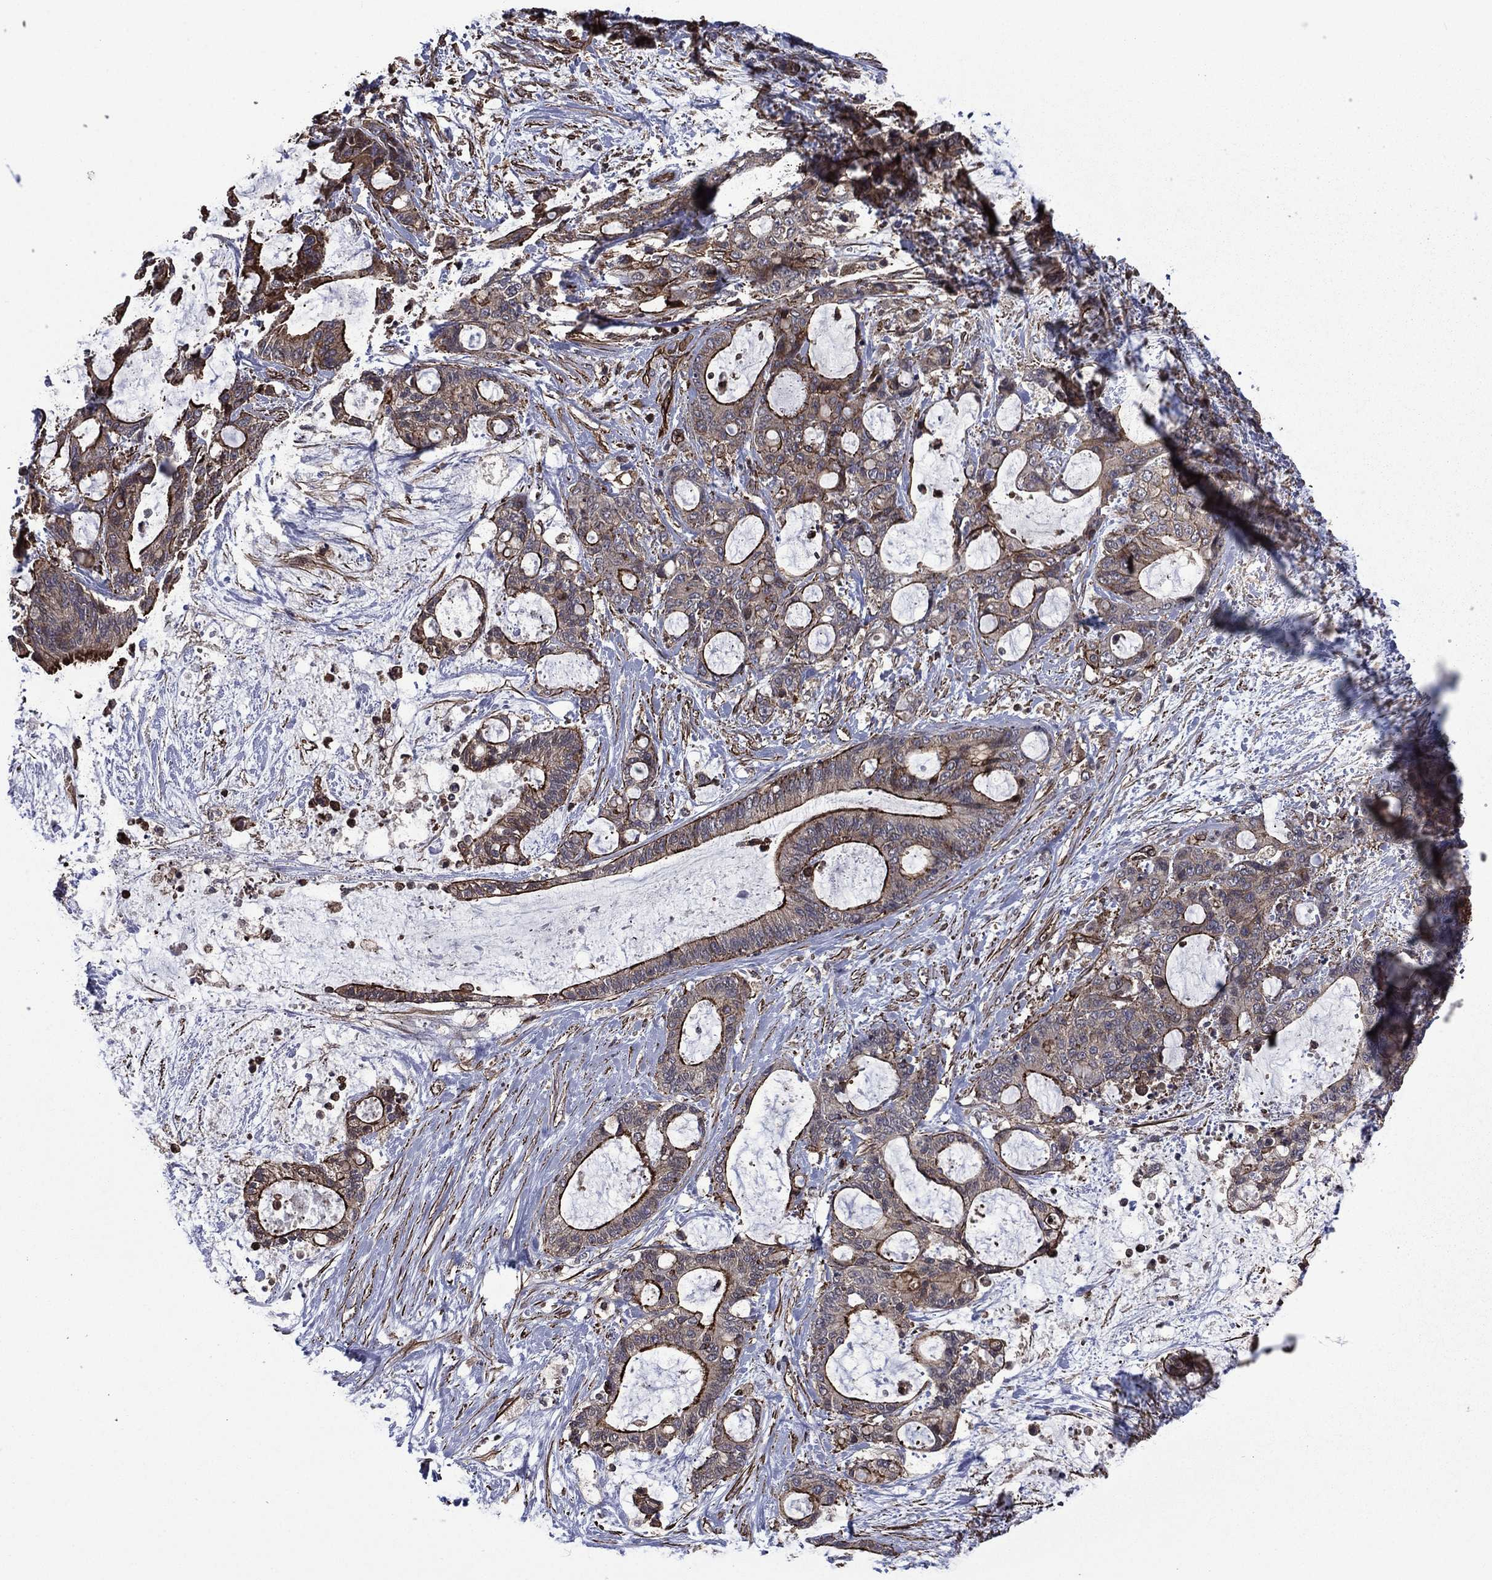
{"staining": {"intensity": "strong", "quantity": "<25%", "location": "cytoplasmic/membranous"}, "tissue": "liver cancer", "cell_type": "Tumor cells", "image_type": "cancer", "snomed": [{"axis": "morphology", "description": "Normal tissue, NOS"}, {"axis": "morphology", "description": "Cholangiocarcinoma"}, {"axis": "topography", "description": "Liver"}, {"axis": "topography", "description": "Peripheral nerve tissue"}], "caption": "A micrograph of cholangiocarcinoma (liver) stained for a protein displays strong cytoplasmic/membranous brown staining in tumor cells.", "gene": "PLPP3", "patient": {"sex": "female", "age": 73}}